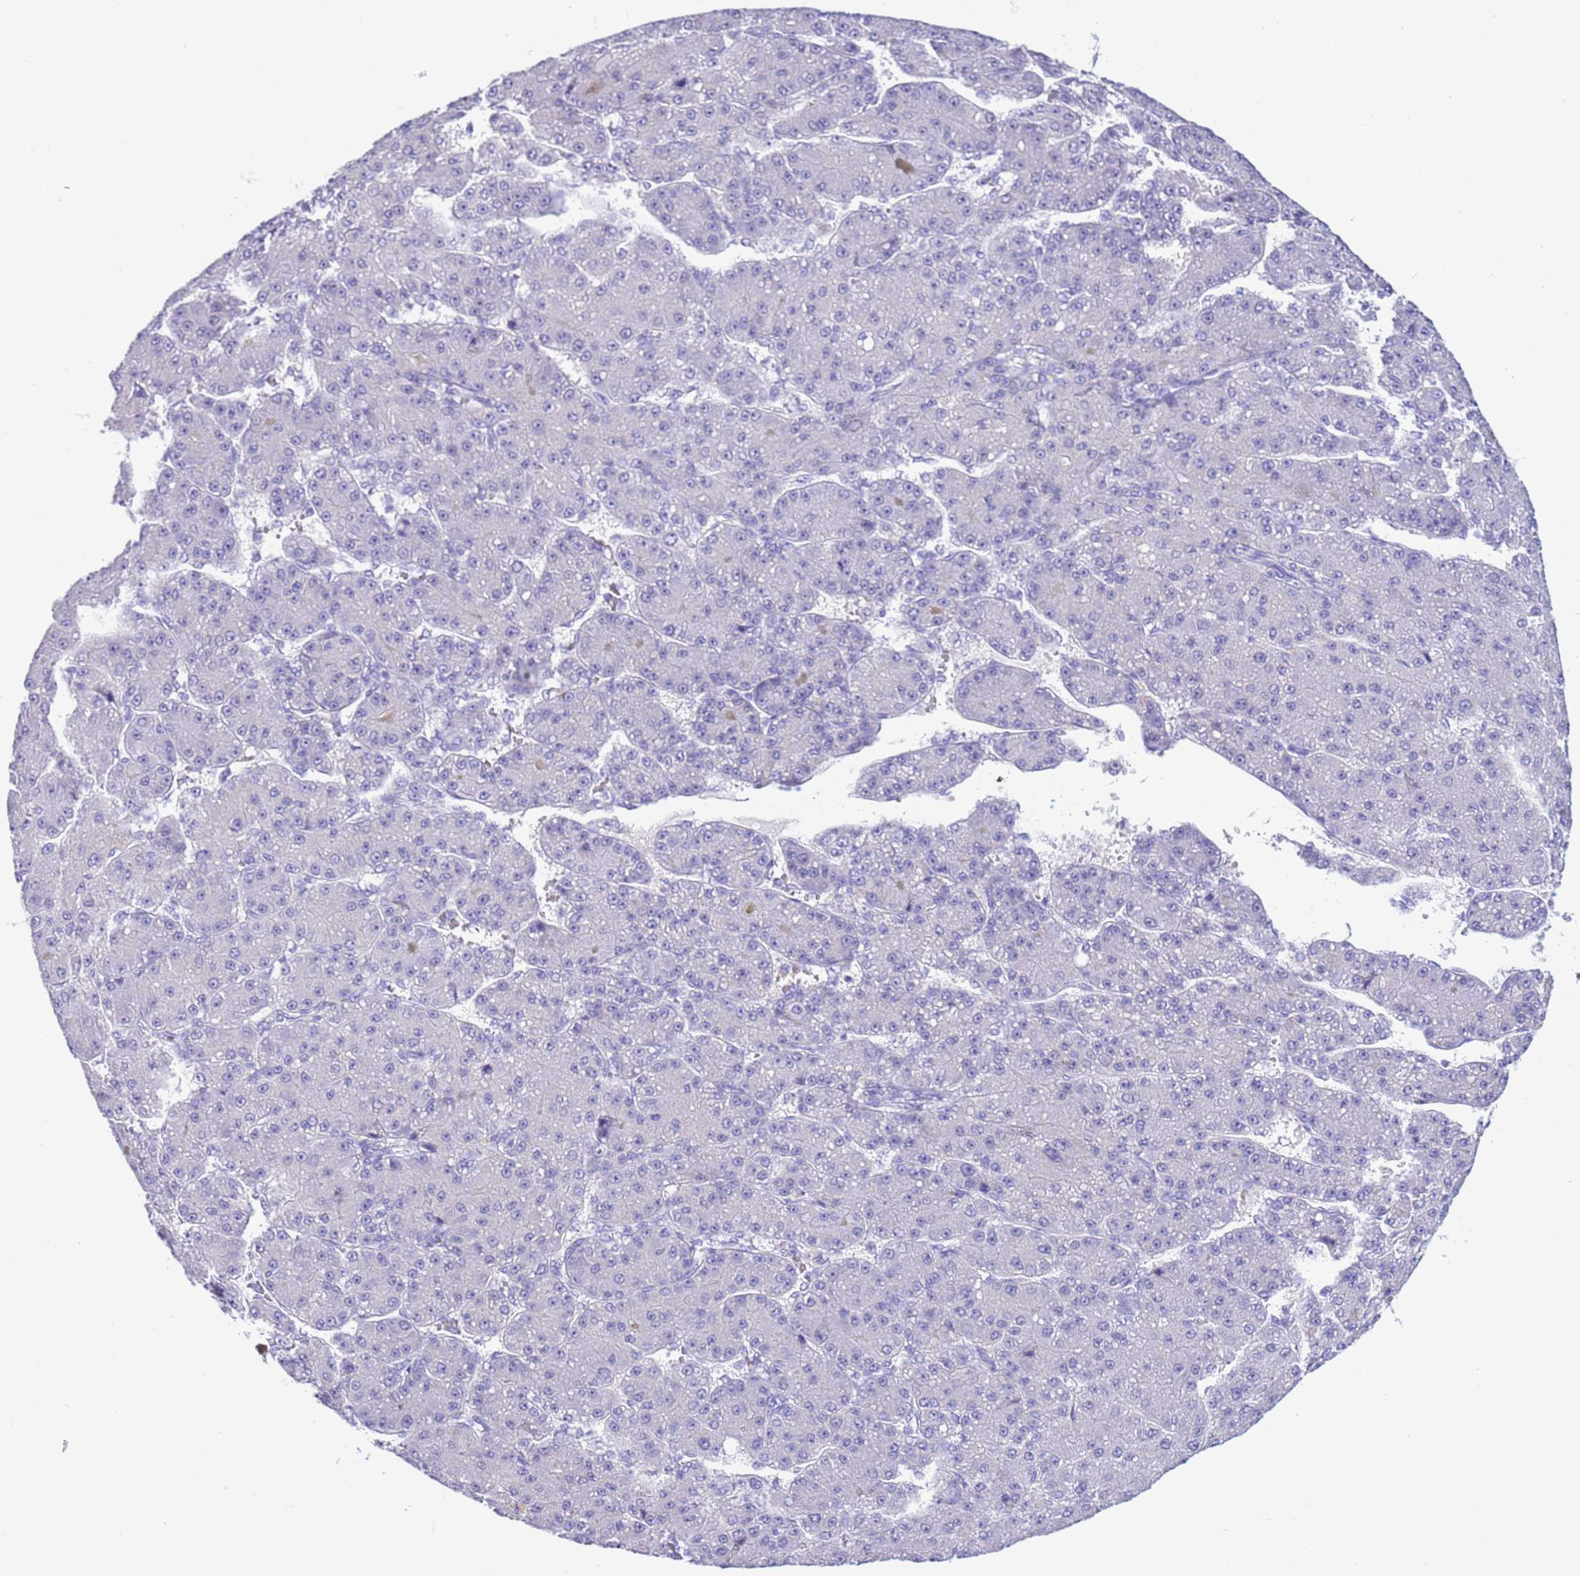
{"staining": {"intensity": "negative", "quantity": "none", "location": "none"}, "tissue": "liver cancer", "cell_type": "Tumor cells", "image_type": "cancer", "snomed": [{"axis": "morphology", "description": "Carcinoma, Hepatocellular, NOS"}, {"axis": "topography", "description": "Liver"}], "caption": "Micrograph shows no protein expression in tumor cells of liver hepatocellular carcinoma tissue.", "gene": "CPB1", "patient": {"sex": "male", "age": 67}}